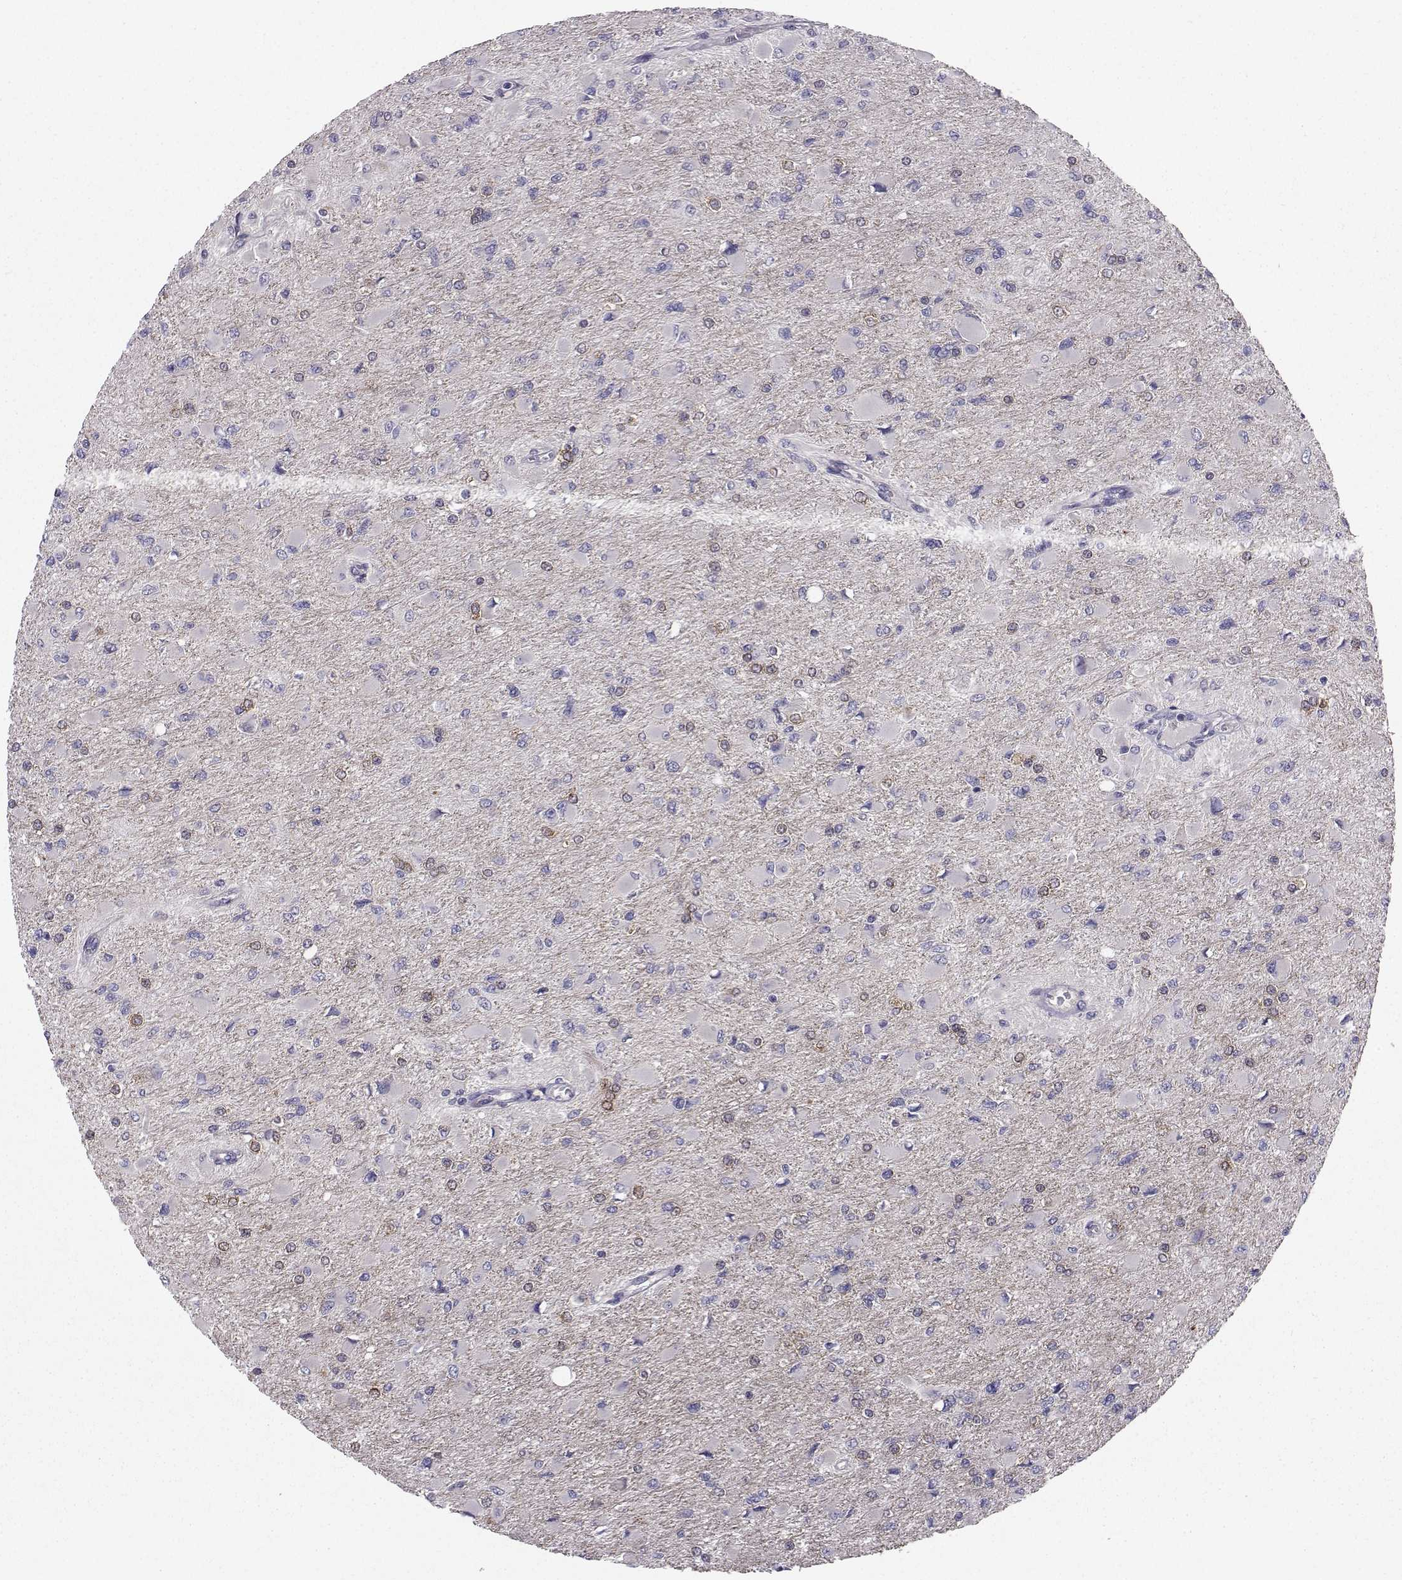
{"staining": {"intensity": "negative", "quantity": "none", "location": "none"}, "tissue": "glioma", "cell_type": "Tumor cells", "image_type": "cancer", "snomed": [{"axis": "morphology", "description": "Glioma, malignant, High grade"}, {"axis": "topography", "description": "Cerebral cortex"}], "caption": "IHC photomicrograph of neoplastic tissue: human malignant high-grade glioma stained with DAB (3,3'-diaminobenzidine) displays no significant protein staining in tumor cells.", "gene": "PEX5L", "patient": {"sex": "female", "age": 36}}